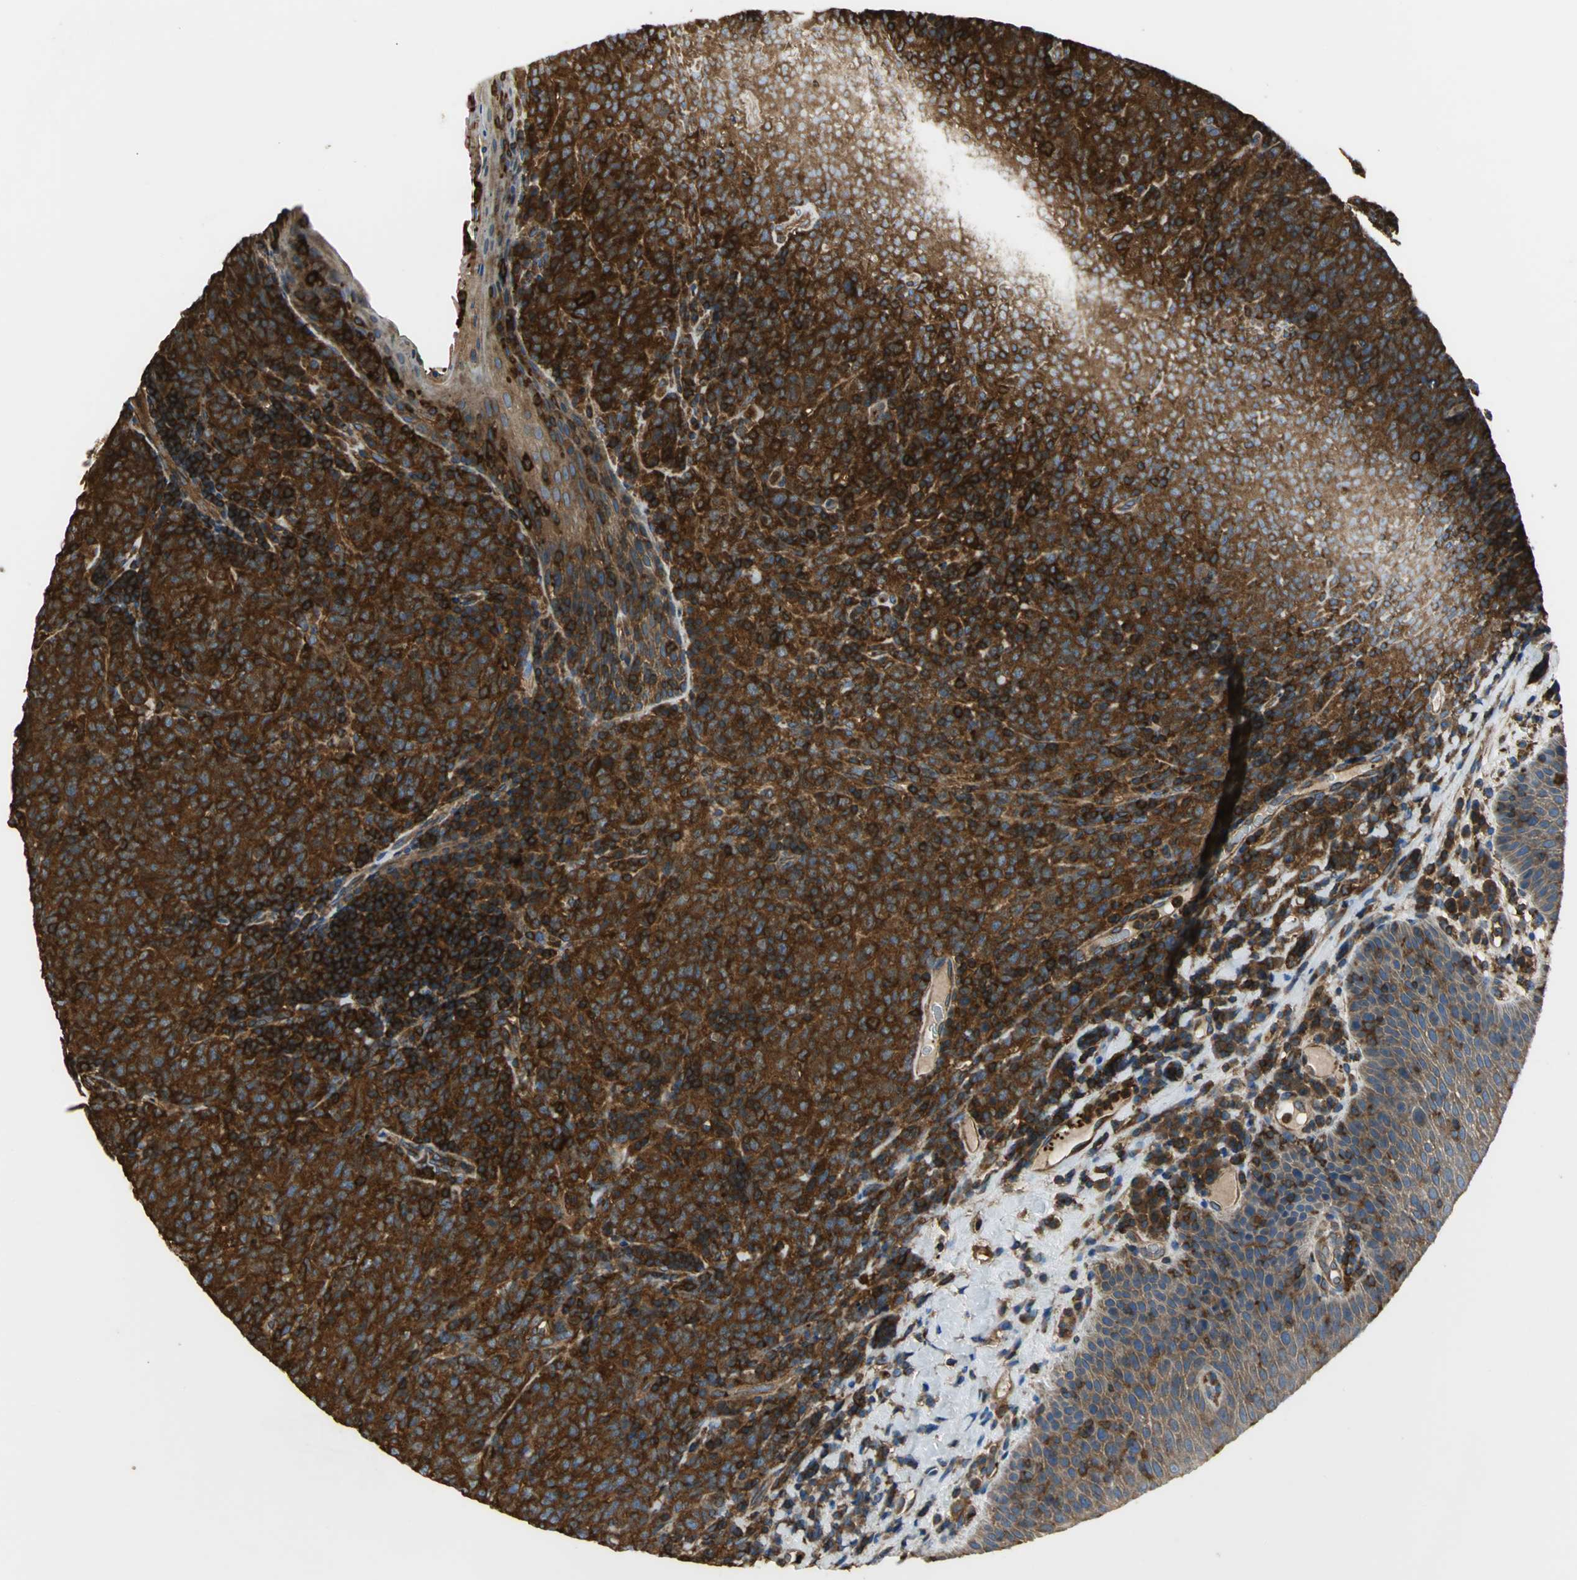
{"staining": {"intensity": "strong", "quantity": ">75%", "location": "cytoplasmic/membranous"}, "tissue": "lymphoma", "cell_type": "Tumor cells", "image_type": "cancer", "snomed": [{"axis": "morphology", "description": "Malignant lymphoma, non-Hodgkin's type, High grade"}, {"axis": "topography", "description": "Tonsil"}], "caption": "Brown immunohistochemical staining in human lymphoma displays strong cytoplasmic/membranous expression in approximately >75% of tumor cells.", "gene": "TLN1", "patient": {"sex": "female", "age": 36}}